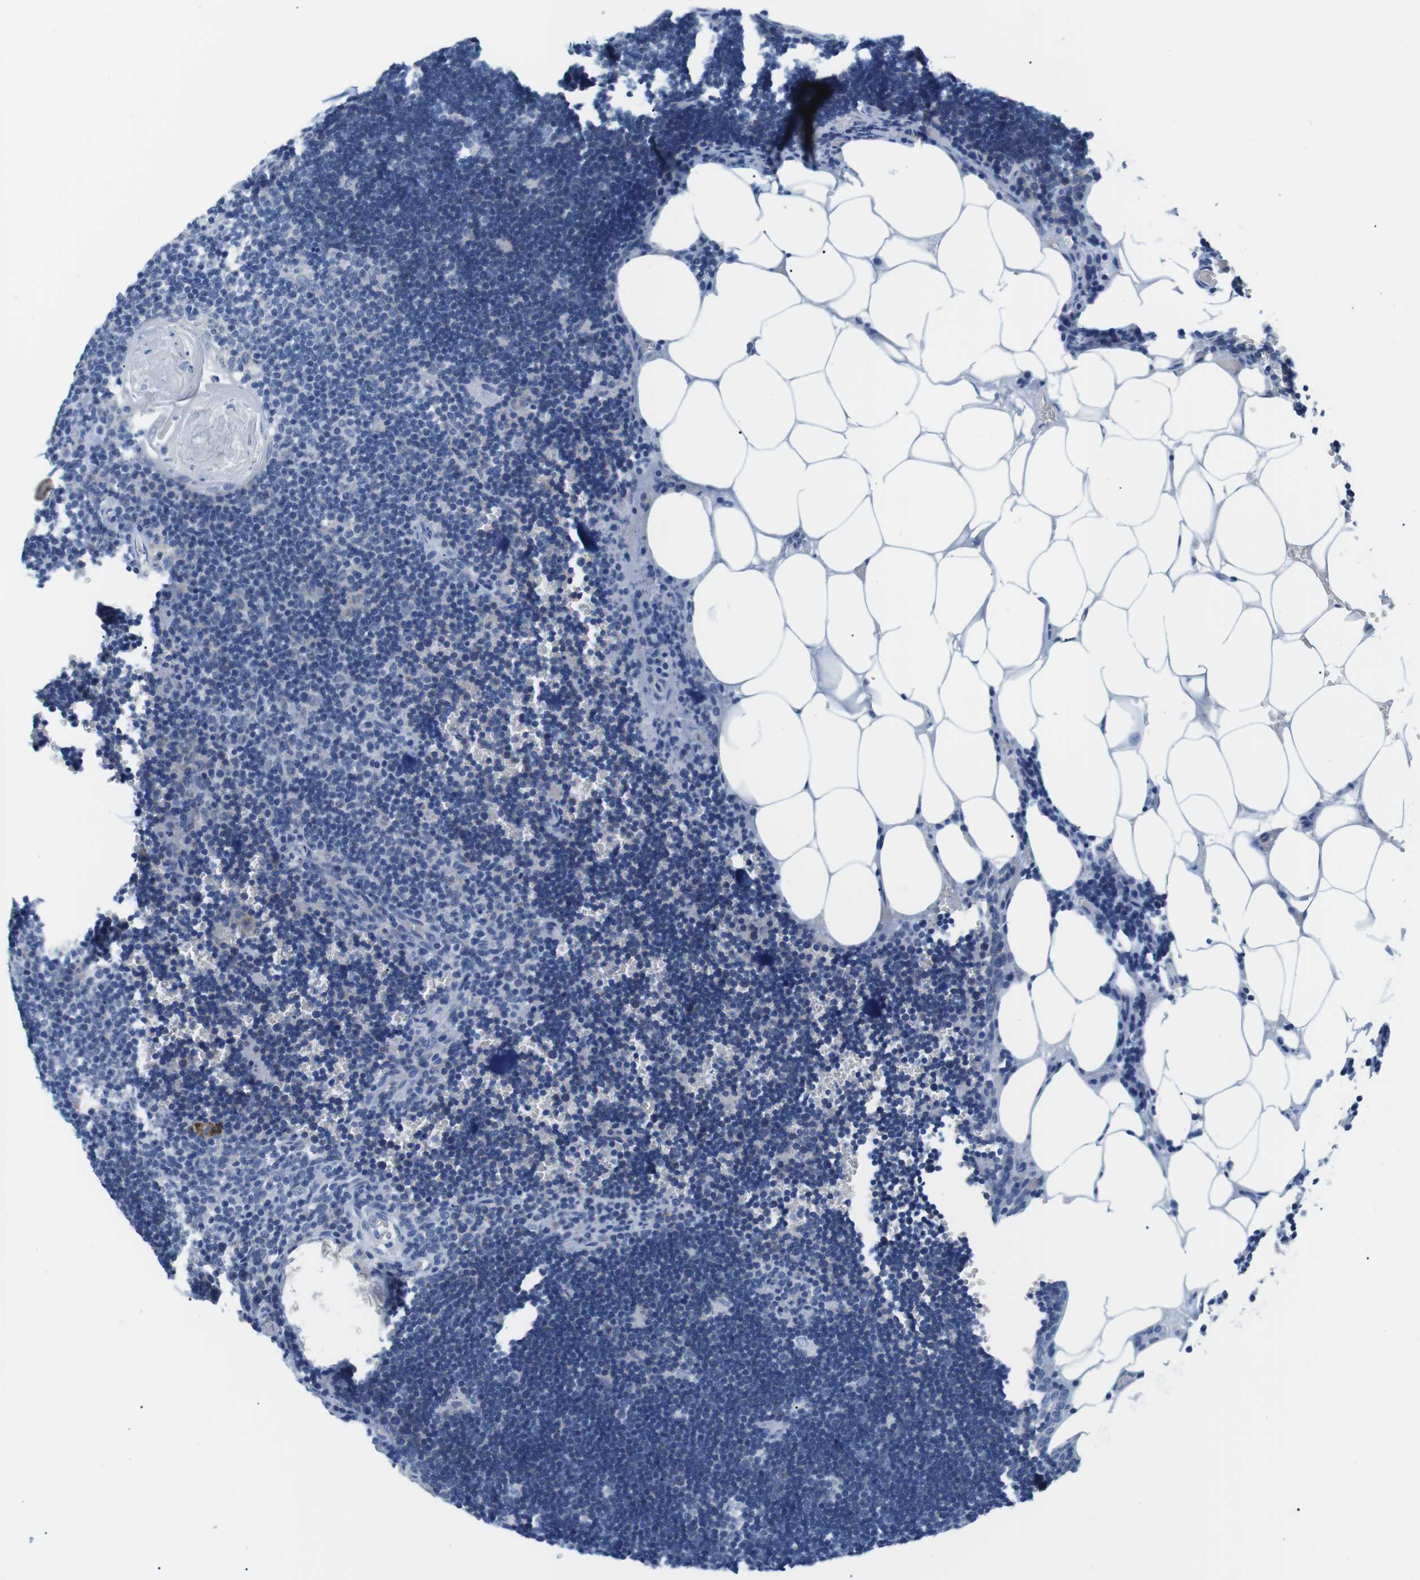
{"staining": {"intensity": "negative", "quantity": "none", "location": "none"}, "tissue": "lymph node", "cell_type": "Germinal center cells", "image_type": "normal", "snomed": [{"axis": "morphology", "description": "Normal tissue, NOS"}, {"axis": "topography", "description": "Lymph node"}], "caption": "Immunohistochemistry of unremarkable lymph node displays no staining in germinal center cells. (DAB (3,3'-diaminobenzidine) immunohistochemistry, high magnification).", "gene": "MUC2", "patient": {"sex": "male", "age": 33}}